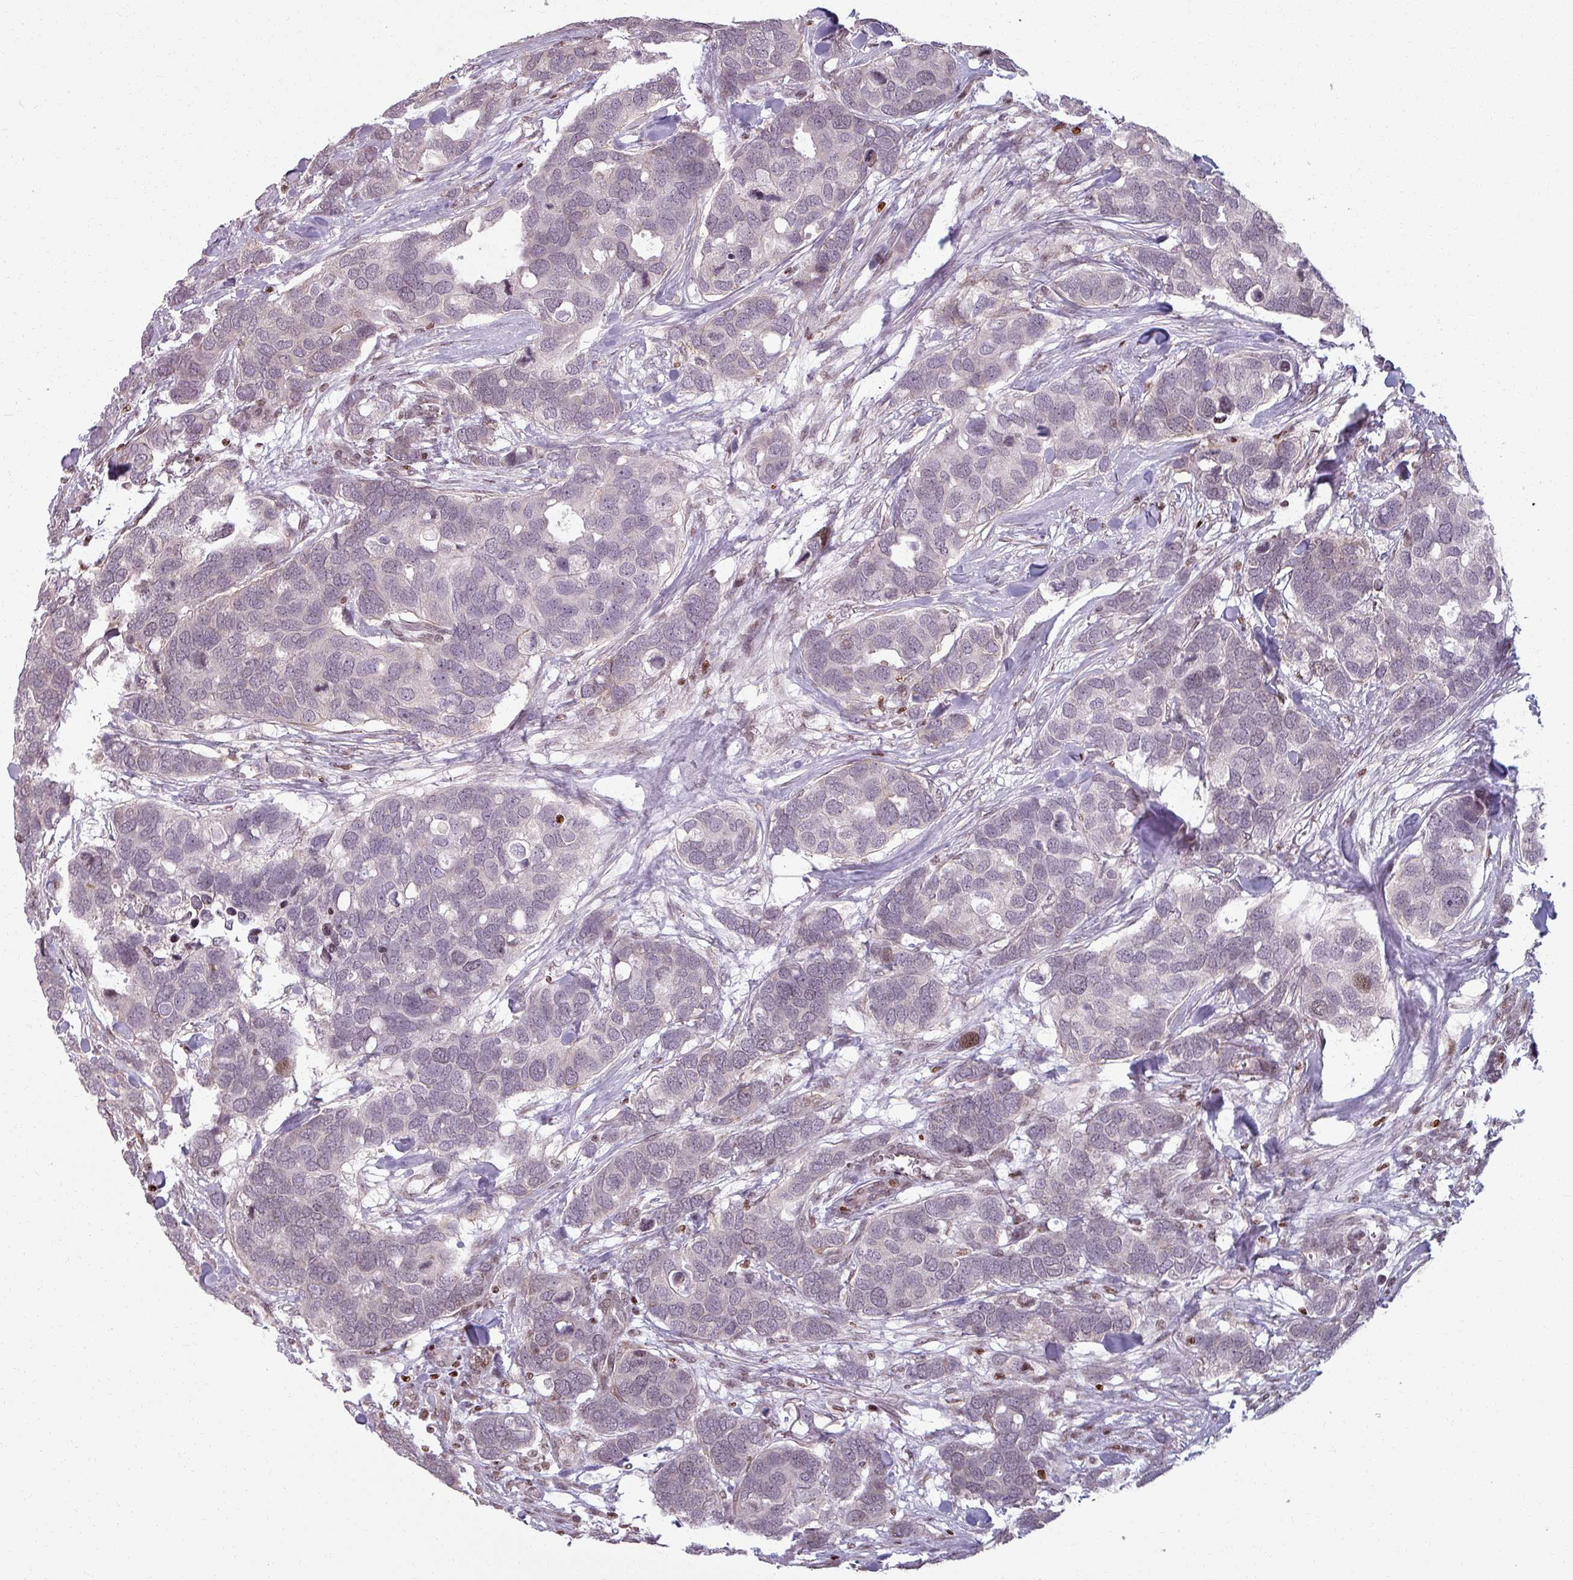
{"staining": {"intensity": "weak", "quantity": "<25%", "location": "nuclear"}, "tissue": "breast cancer", "cell_type": "Tumor cells", "image_type": "cancer", "snomed": [{"axis": "morphology", "description": "Duct carcinoma"}, {"axis": "topography", "description": "Breast"}], "caption": "Tumor cells show no significant protein expression in breast cancer (intraductal carcinoma).", "gene": "NCOR1", "patient": {"sex": "female", "age": 83}}